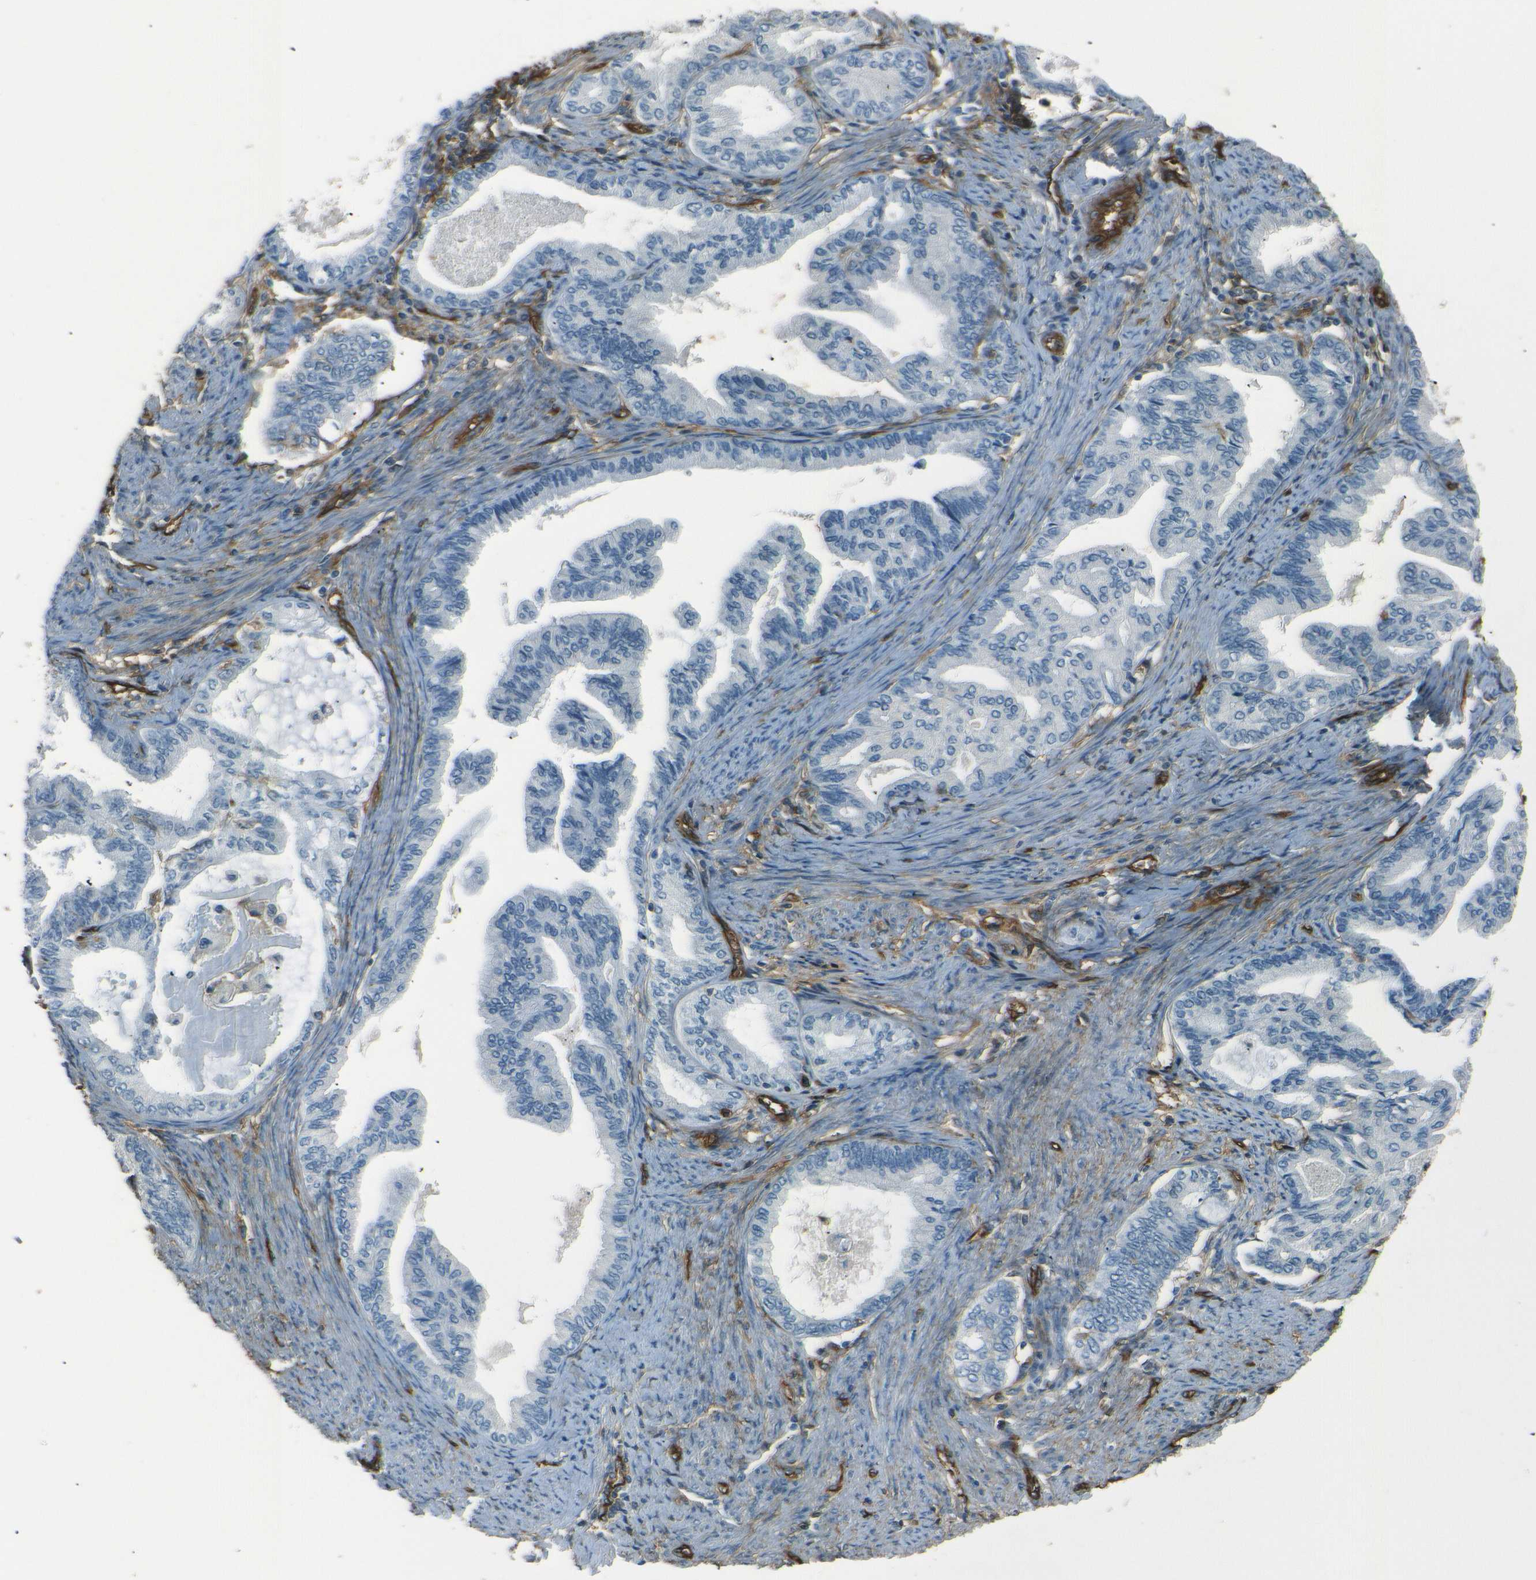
{"staining": {"intensity": "negative", "quantity": "none", "location": "none"}, "tissue": "endometrial cancer", "cell_type": "Tumor cells", "image_type": "cancer", "snomed": [{"axis": "morphology", "description": "Adenocarcinoma, NOS"}, {"axis": "topography", "description": "Endometrium"}], "caption": "Tumor cells are negative for protein expression in human endometrial cancer (adenocarcinoma).", "gene": "ENTPD1", "patient": {"sex": "female", "age": 86}}